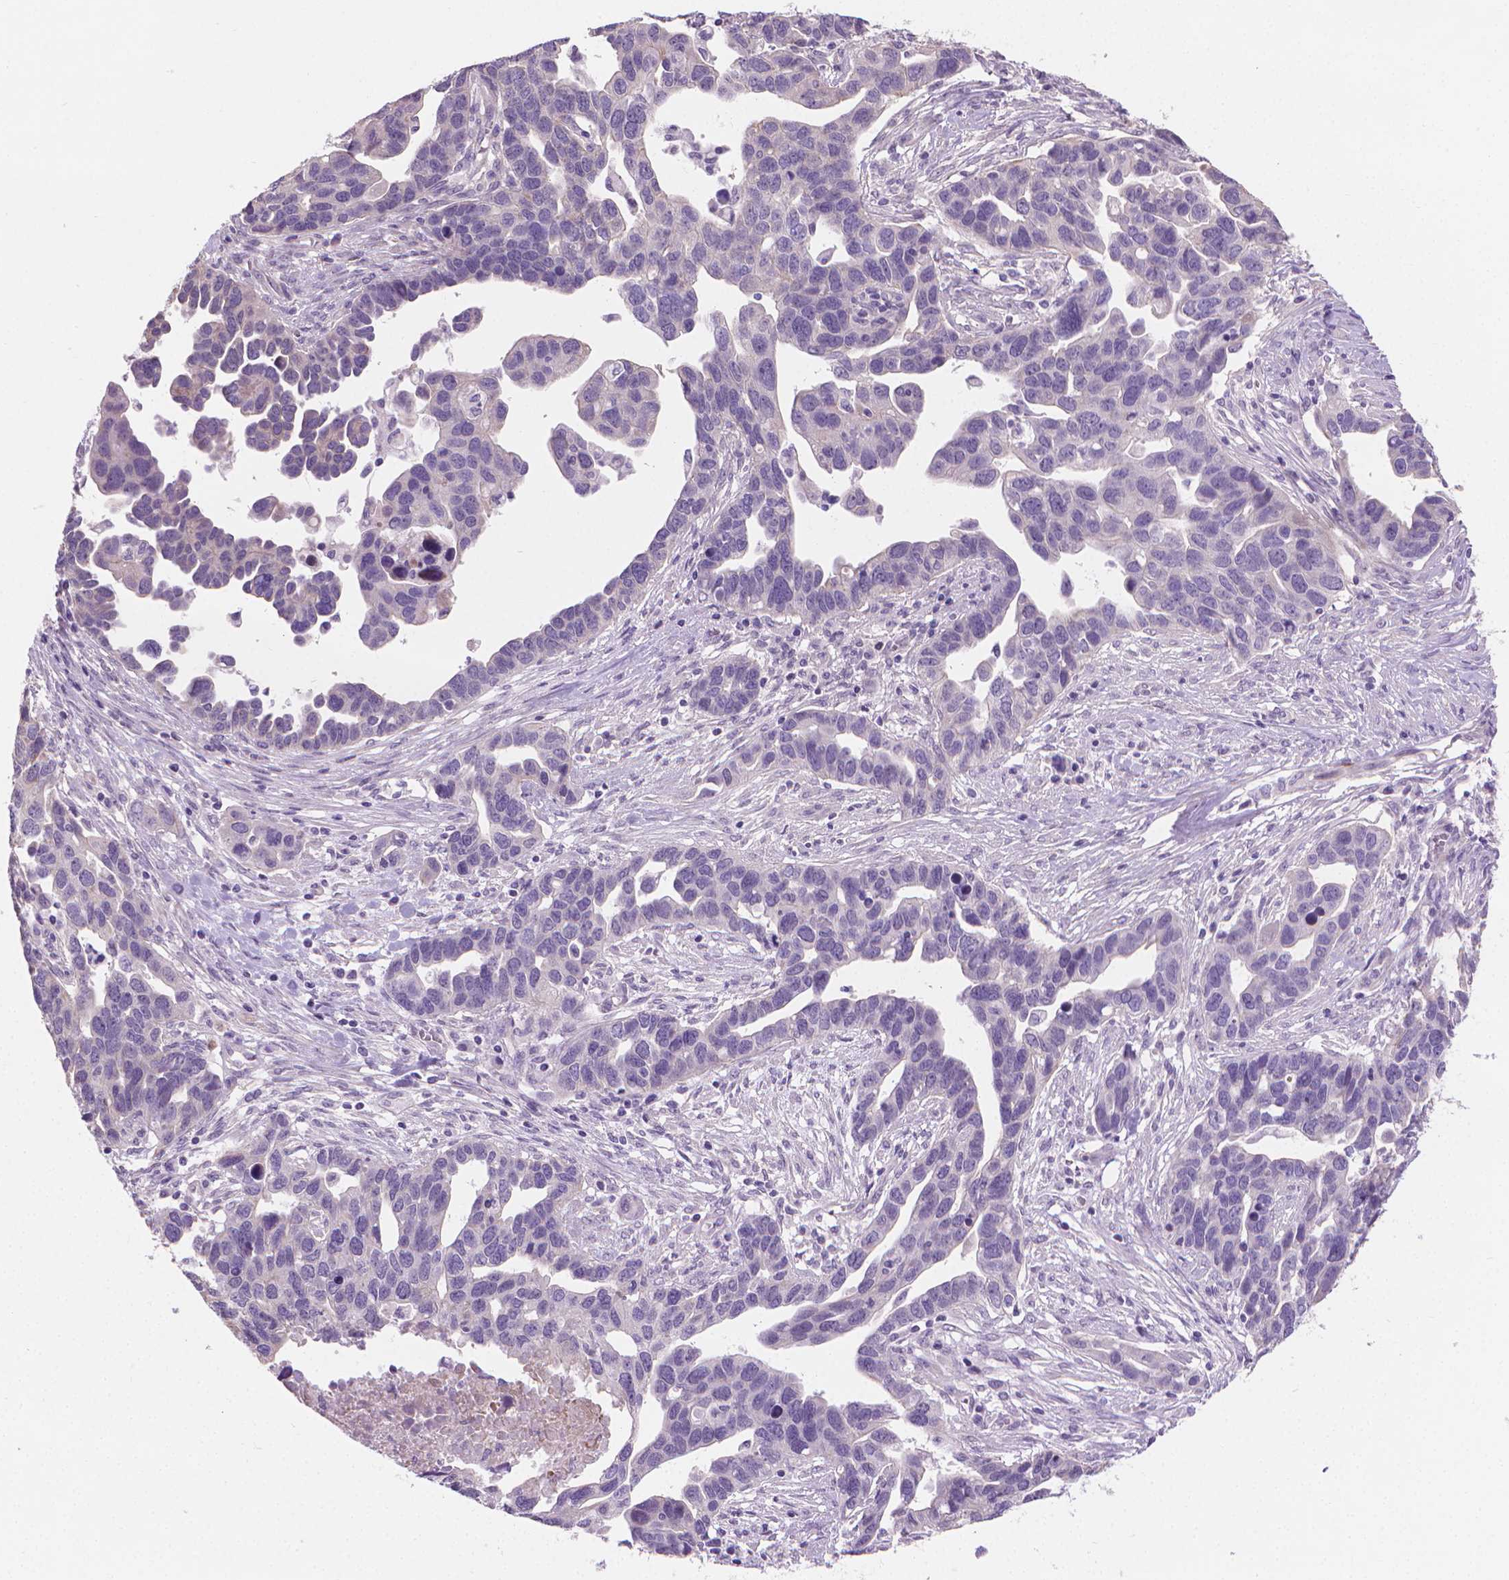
{"staining": {"intensity": "negative", "quantity": "none", "location": "none"}, "tissue": "ovarian cancer", "cell_type": "Tumor cells", "image_type": "cancer", "snomed": [{"axis": "morphology", "description": "Cystadenocarcinoma, serous, NOS"}, {"axis": "topography", "description": "Ovary"}], "caption": "Immunohistochemistry (IHC) photomicrograph of ovarian cancer stained for a protein (brown), which reveals no expression in tumor cells.", "gene": "GSDMA", "patient": {"sex": "female", "age": 54}}